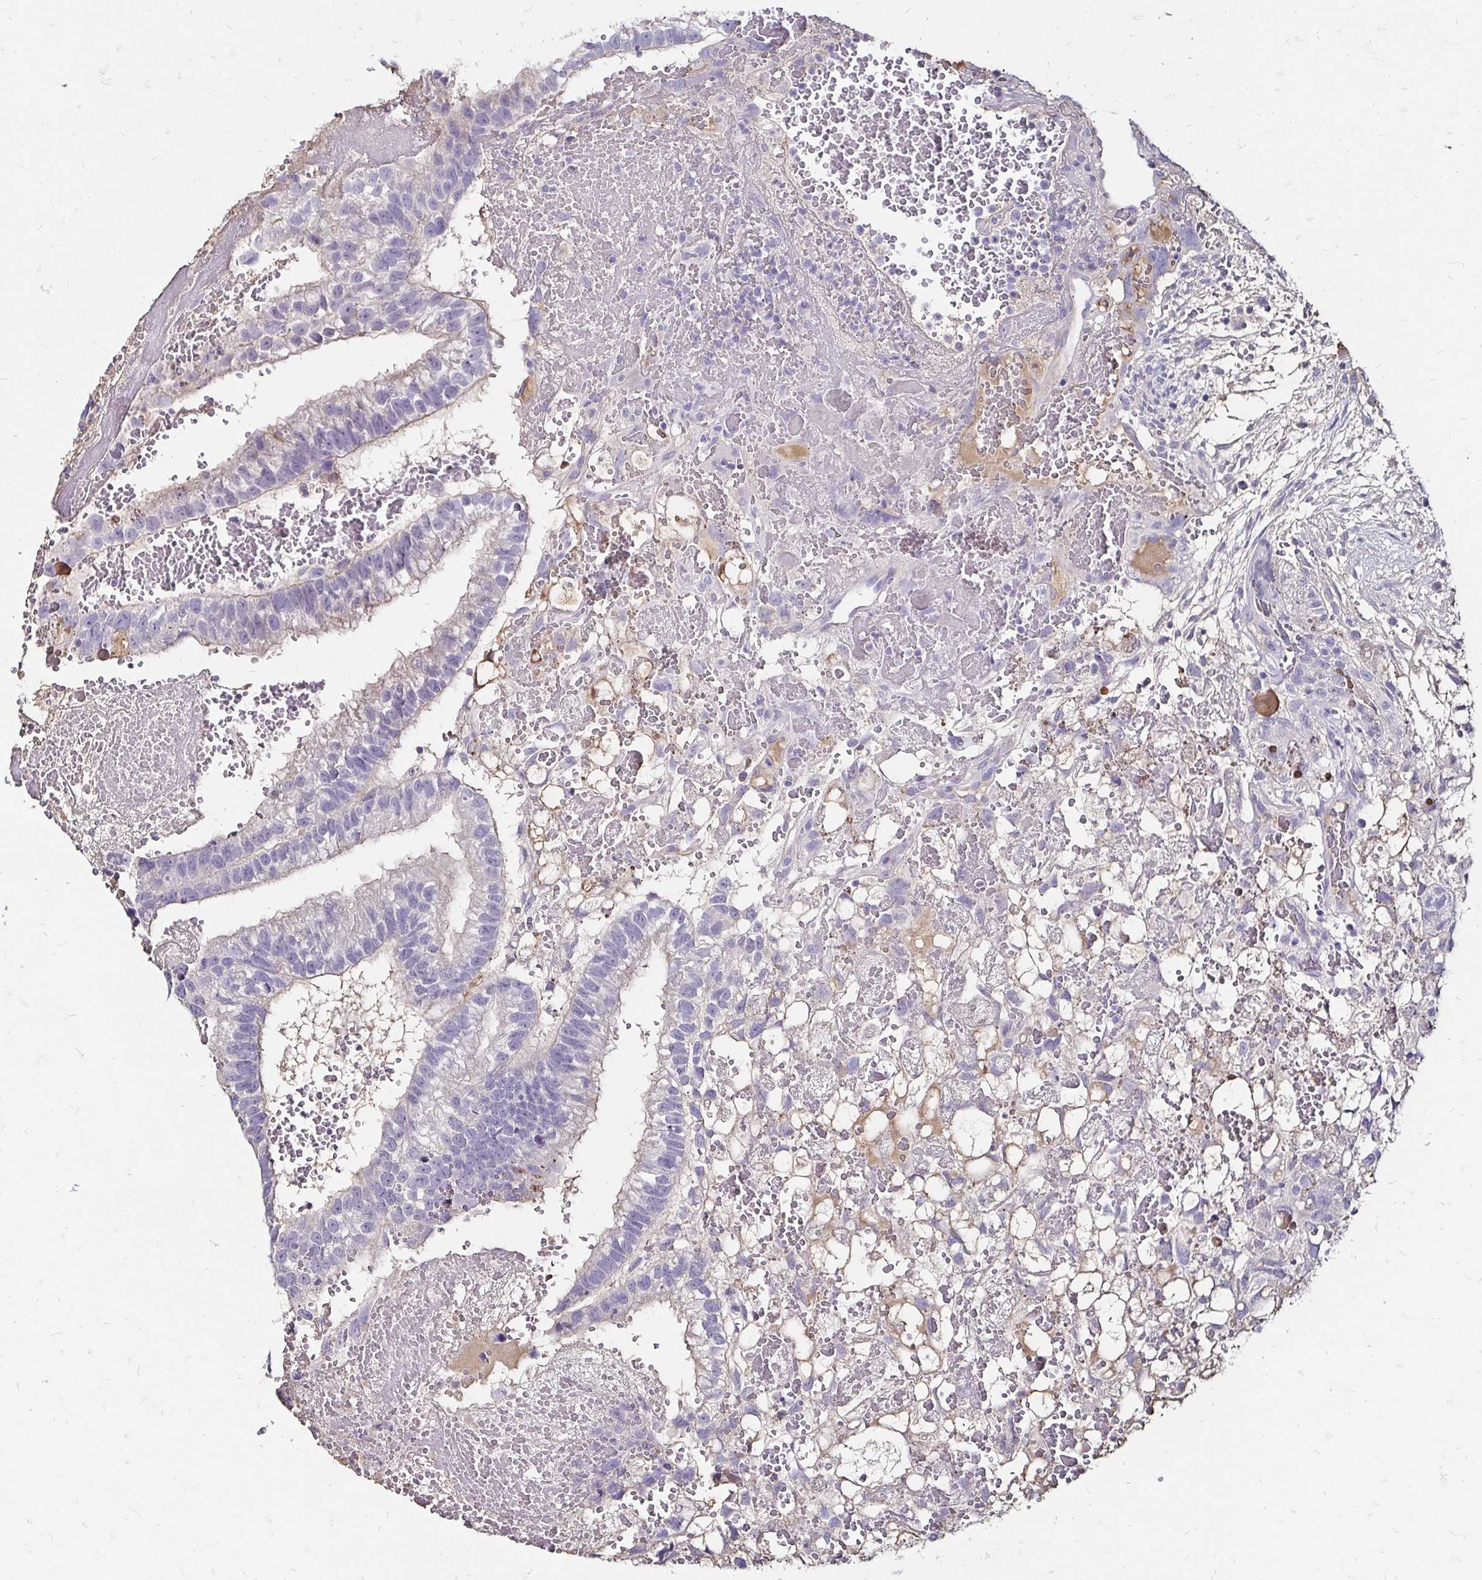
{"staining": {"intensity": "negative", "quantity": "none", "location": "none"}, "tissue": "testis cancer", "cell_type": "Tumor cells", "image_type": "cancer", "snomed": [{"axis": "morphology", "description": "Normal tissue, NOS"}, {"axis": "morphology", "description": "Carcinoma, Embryonal, NOS"}, {"axis": "topography", "description": "Testis"}], "caption": "Immunohistochemistry (IHC) photomicrograph of neoplastic tissue: testis cancer (embryonal carcinoma) stained with DAB (3,3'-diaminobenzidine) demonstrates no significant protein positivity in tumor cells.", "gene": "SCG3", "patient": {"sex": "male", "age": 32}}